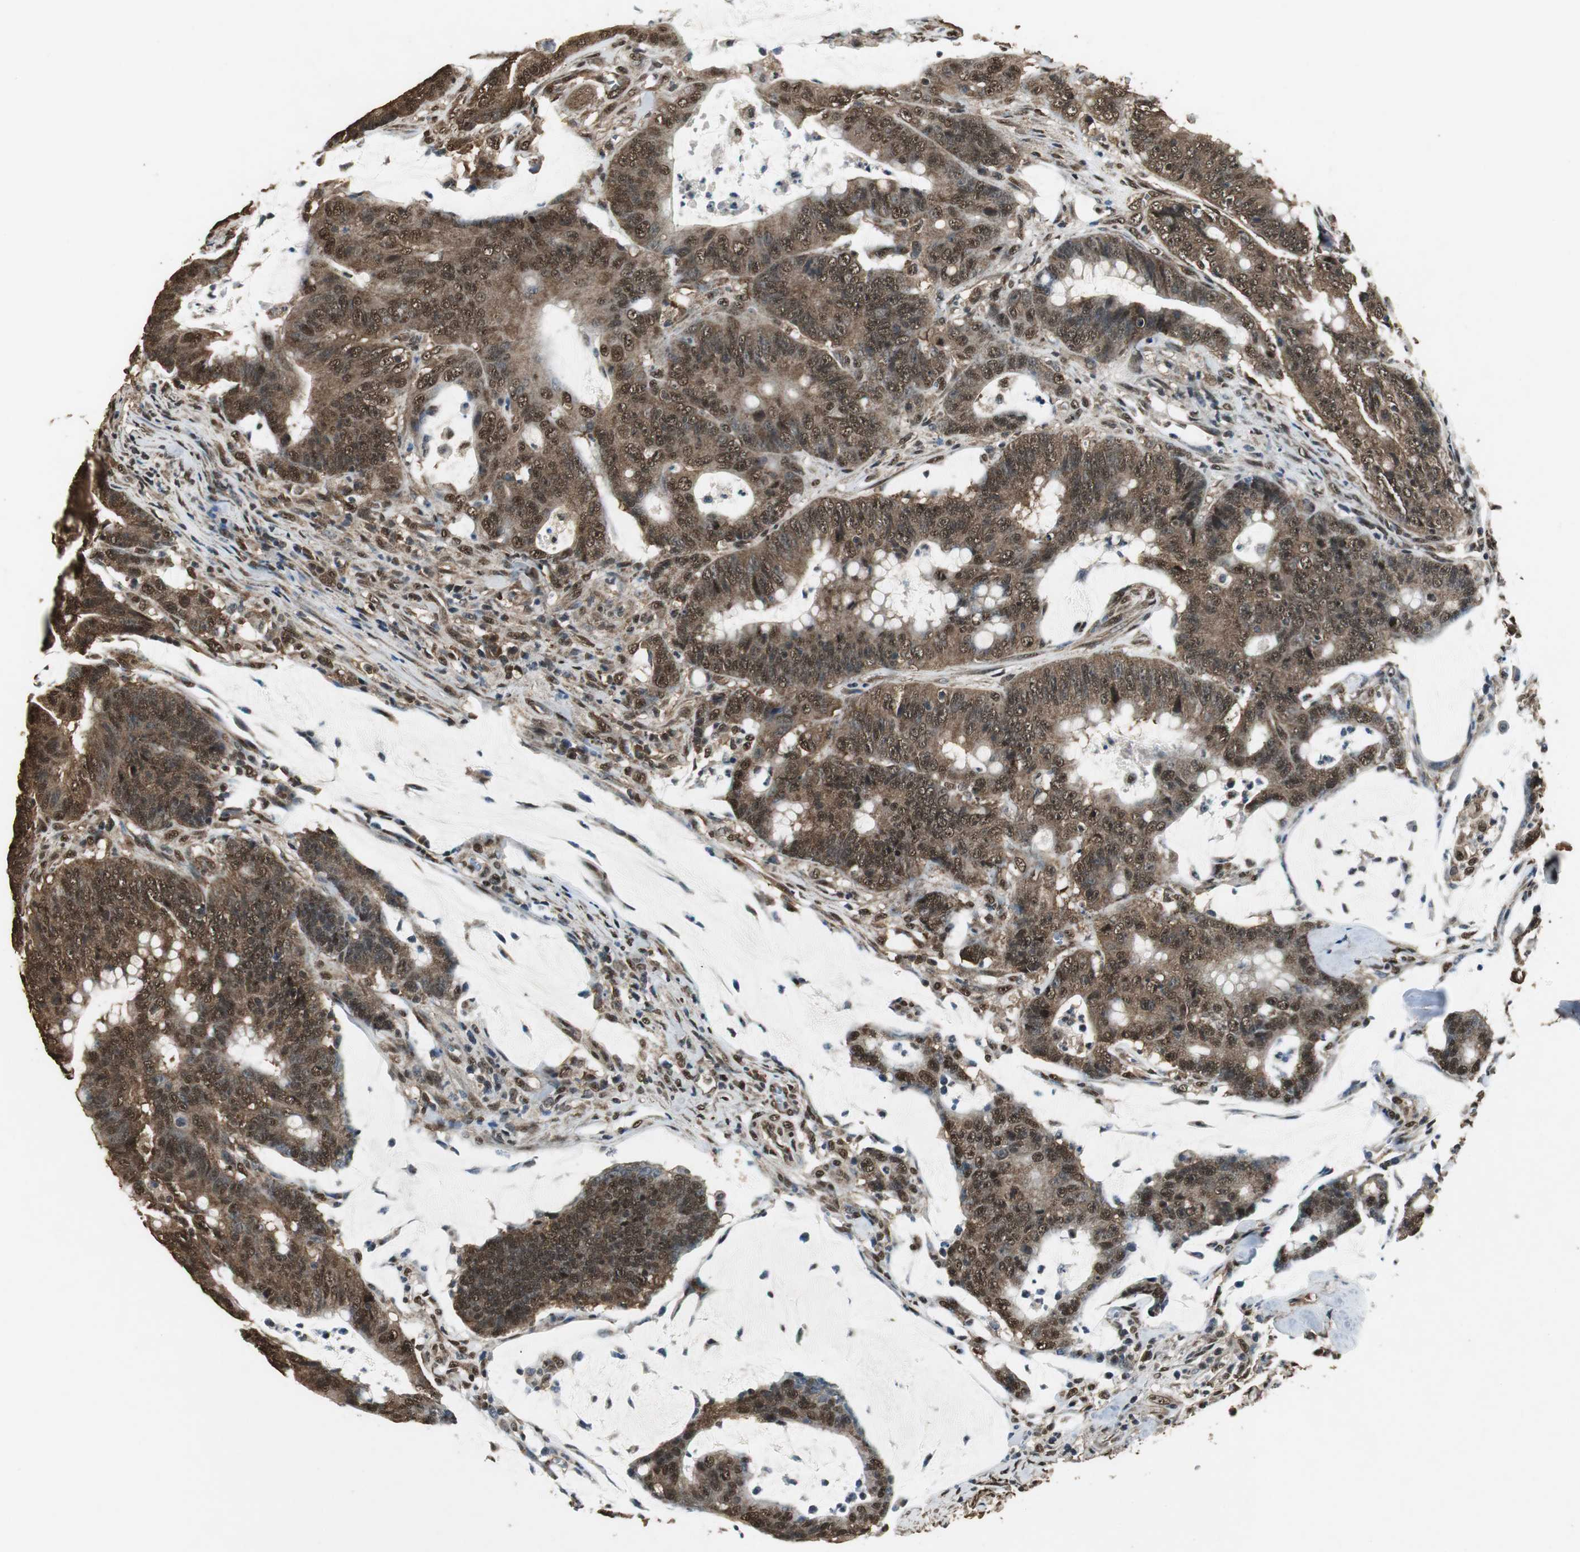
{"staining": {"intensity": "strong", "quantity": ">75%", "location": "cytoplasmic/membranous,nuclear"}, "tissue": "colorectal cancer", "cell_type": "Tumor cells", "image_type": "cancer", "snomed": [{"axis": "morphology", "description": "Adenocarcinoma, NOS"}, {"axis": "topography", "description": "Colon"}], "caption": "Colorectal cancer stained with a protein marker demonstrates strong staining in tumor cells.", "gene": "PPP1R13B", "patient": {"sex": "male", "age": 45}}